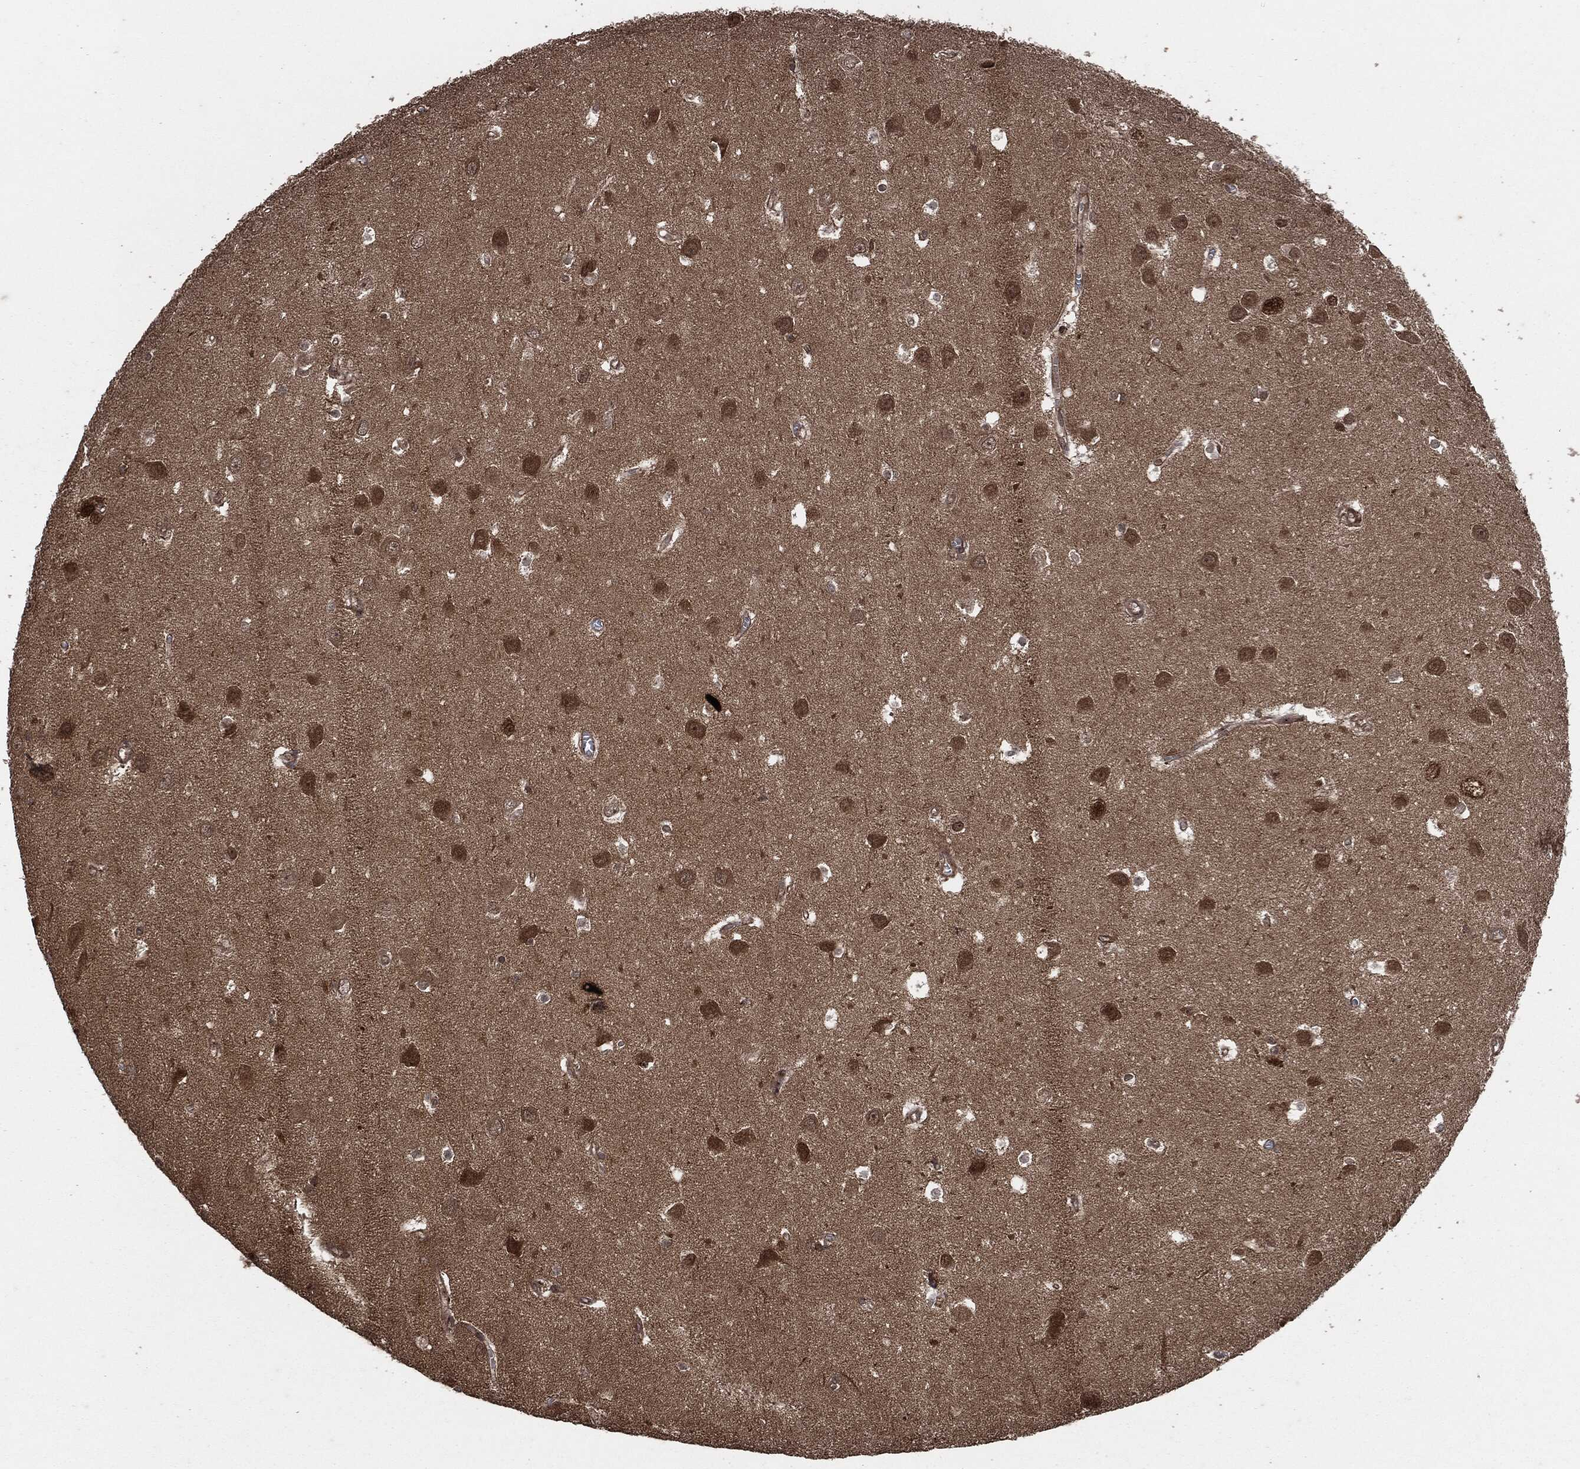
{"staining": {"intensity": "moderate", "quantity": "25%-75%", "location": "cytoplasmic/membranous"}, "tissue": "hippocampus", "cell_type": "Glial cells", "image_type": "normal", "snomed": [{"axis": "morphology", "description": "Normal tissue, NOS"}, {"axis": "topography", "description": "Hippocampus"}], "caption": "A brown stain highlights moderate cytoplasmic/membranous positivity of a protein in glial cells of unremarkable hippocampus.", "gene": "IFIT1", "patient": {"sex": "female", "age": 64}}